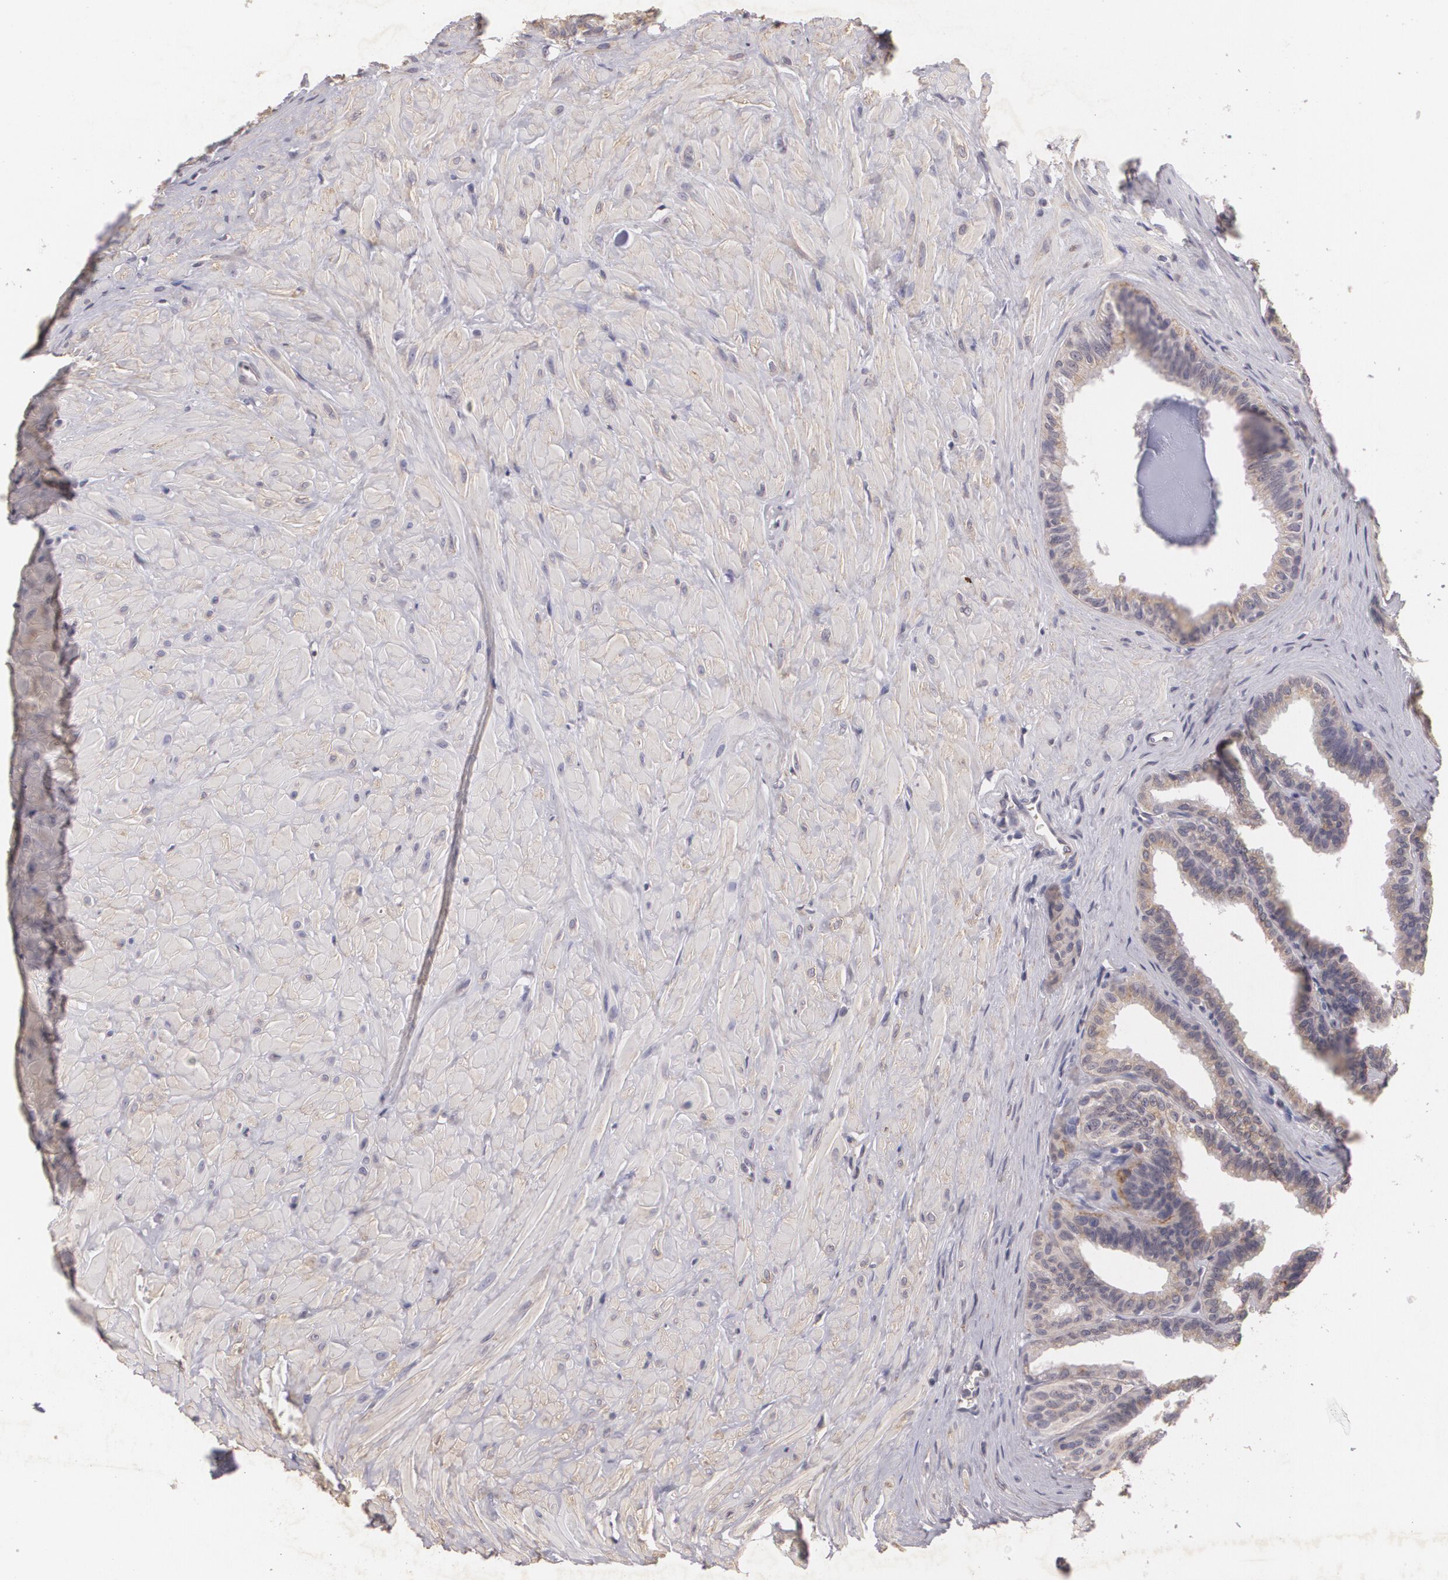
{"staining": {"intensity": "weak", "quantity": ">75%", "location": "cytoplasmic/membranous"}, "tissue": "seminal vesicle", "cell_type": "Glandular cells", "image_type": "normal", "snomed": [{"axis": "morphology", "description": "Normal tissue, NOS"}, {"axis": "topography", "description": "Seminal veicle"}], "caption": "Immunohistochemistry (IHC) (DAB (3,3'-diaminobenzidine)) staining of normal seminal vesicle shows weak cytoplasmic/membranous protein positivity in about >75% of glandular cells. The protein of interest is shown in brown color, while the nuclei are stained blue.", "gene": "KCNA4", "patient": {"sex": "male", "age": 26}}